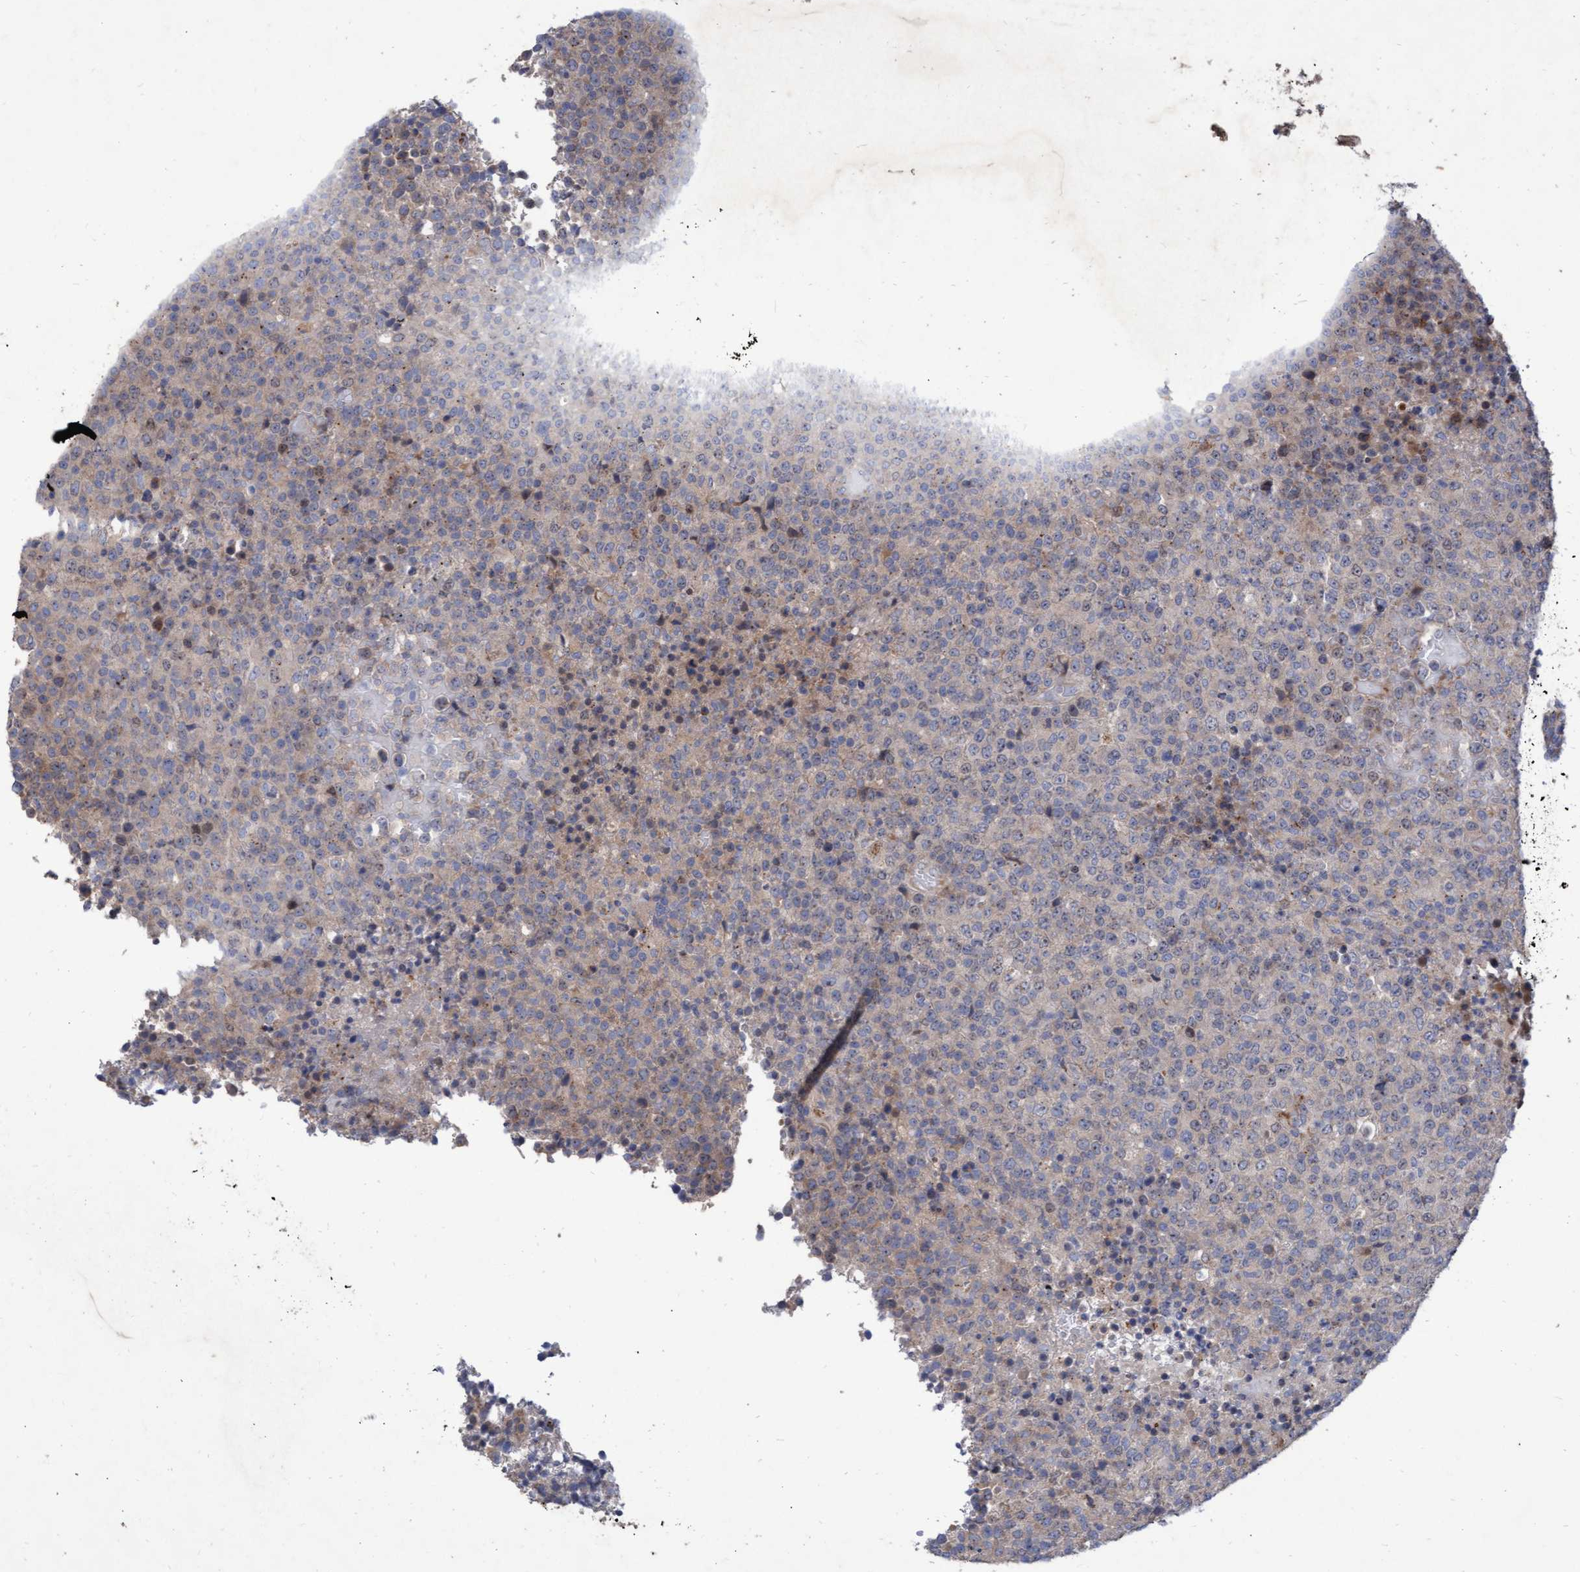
{"staining": {"intensity": "negative", "quantity": "none", "location": "none"}, "tissue": "lymphoma", "cell_type": "Tumor cells", "image_type": "cancer", "snomed": [{"axis": "morphology", "description": "Malignant lymphoma, non-Hodgkin's type, High grade"}, {"axis": "topography", "description": "Lymph node"}], "caption": "A histopathology image of human lymphoma is negative for staining in tumor cells.", "gene": "ABCF2", "patient": {"sex": "male", "age": 13}}